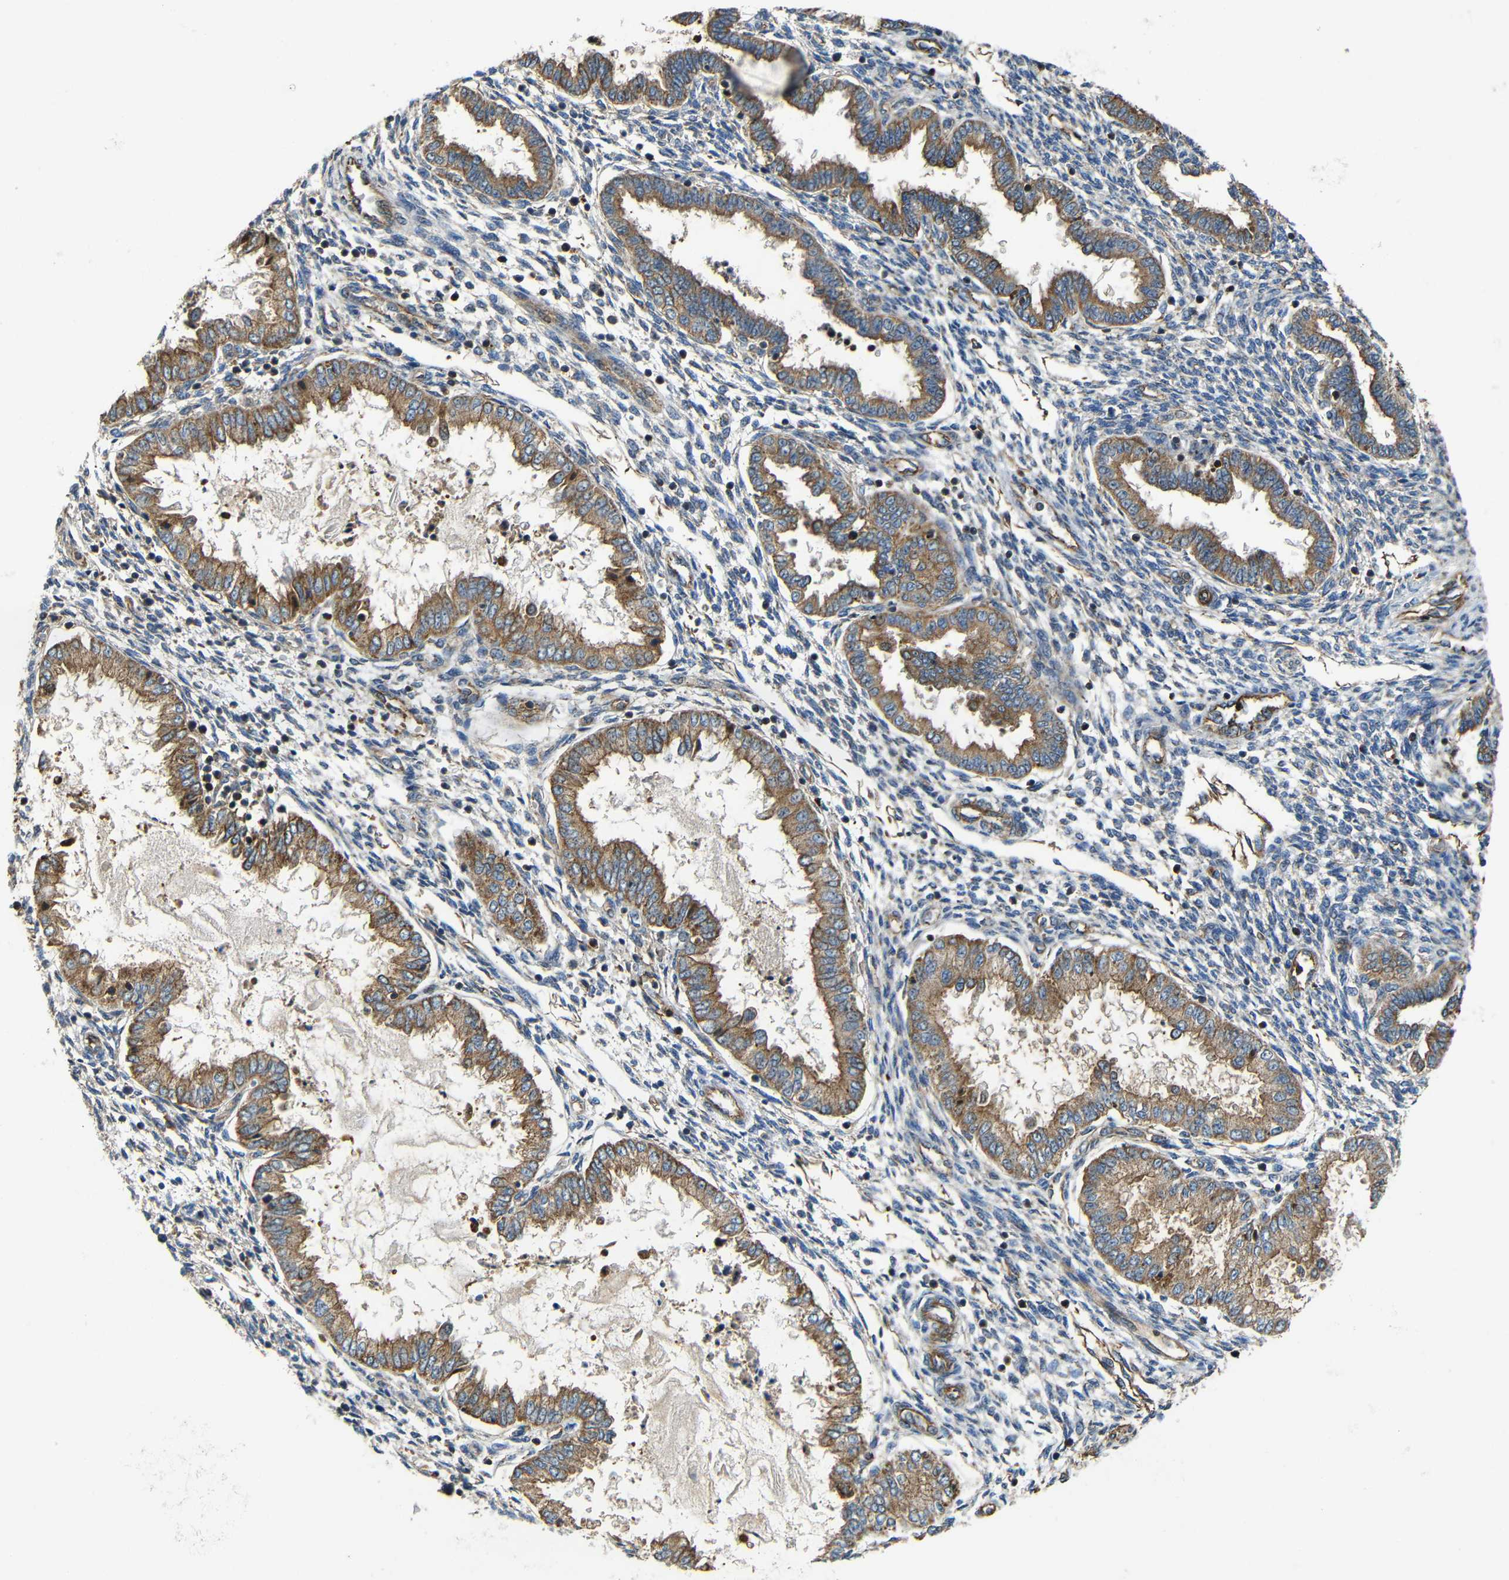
{"staining": {"intensity": "moderate", "quantity": "25%-75%", "location": "cytoplasmic/membranous"}, "tissue": "endometrium", "cell_type": "Cells in endometrial stroma", "image_type": "normal", "snomed": [{"axis": "morphology", "description": "Normal tissue, NOS"}, {"axis": "topography", "description": "Endometrium"}], "caption": "IHC micrograph of unremarkable endometrium: endometrium stained using immunohistochemistry (IHC) displays medium levels of moderate protein expression localized specifically in the cytoplasmic/membranous of cells in endometrial stroma, appearing as a cytoplasmic/membranous brown color.", "gene": "PTCH1", "patient": {"sex": "female", "age": 33}}